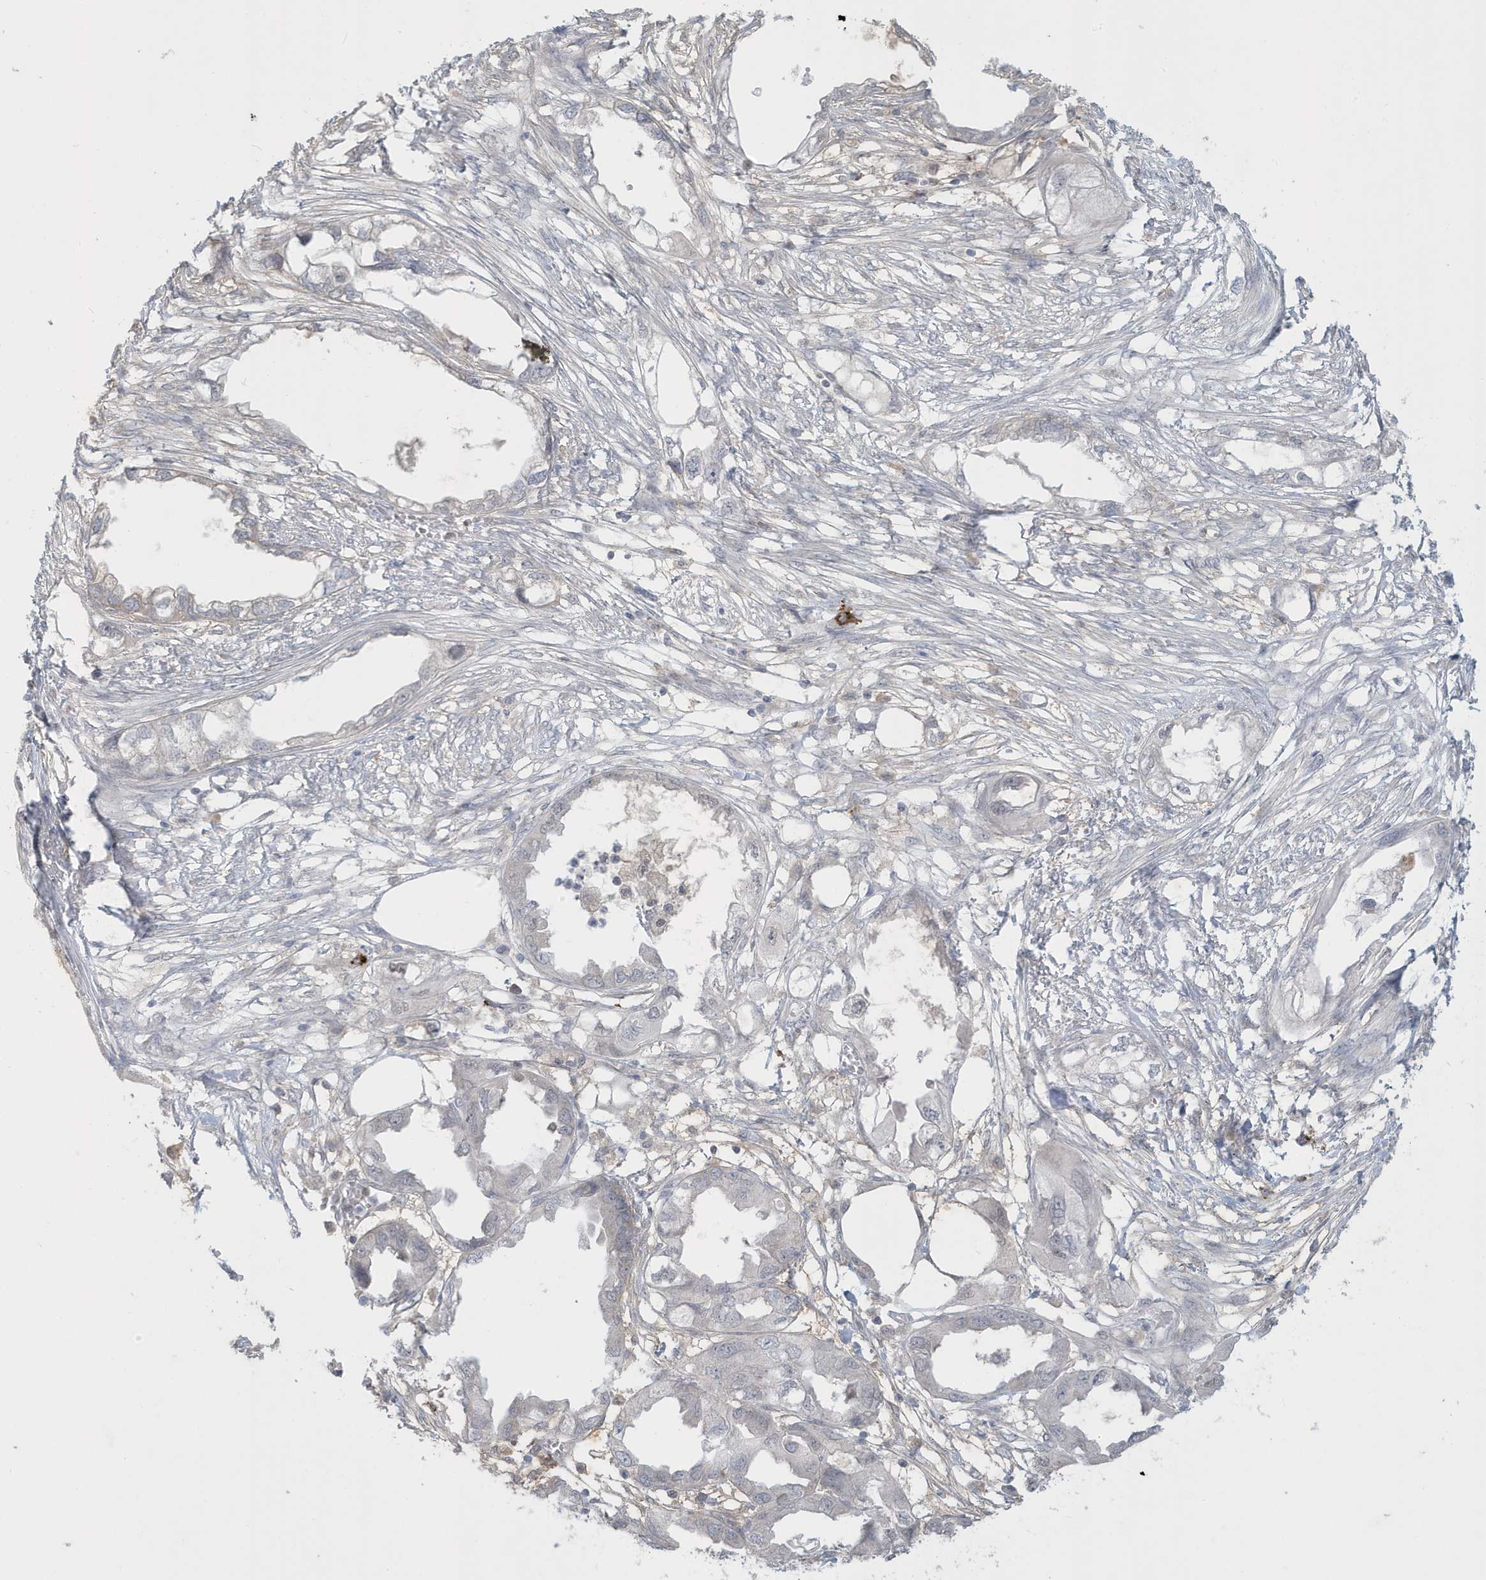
{"staining": {"intensity": "negative", "quantity": "none", "location": "none"}, "tissue": "endometrial cancer", "cell_type": "Tumor cells", "image_type": "cancer", "snomed": [{"axis": "morphology", "description": "Adenocarcinoma, NOS"}, {"axis": "morphology", "description": "Adenocarcinoma, metastatic, NOS"}, {"axis": "topography", "description": "Adipose tissue"}, {"axis": "topography", "description": "Endometrium"}], "caption": "High magnification brightfield microscopy of metastatic adenocarcinoma (endometrial) stained with DAB (brown) and counterstained with hematoxylin (blue): tumor cells show no significant positivity. (DAB (3,3'-diaminobenzidine) IHC with hematoxylin counter stain).", "gene": "HERC6", "patient": {"sex": "female", "age": 67}}